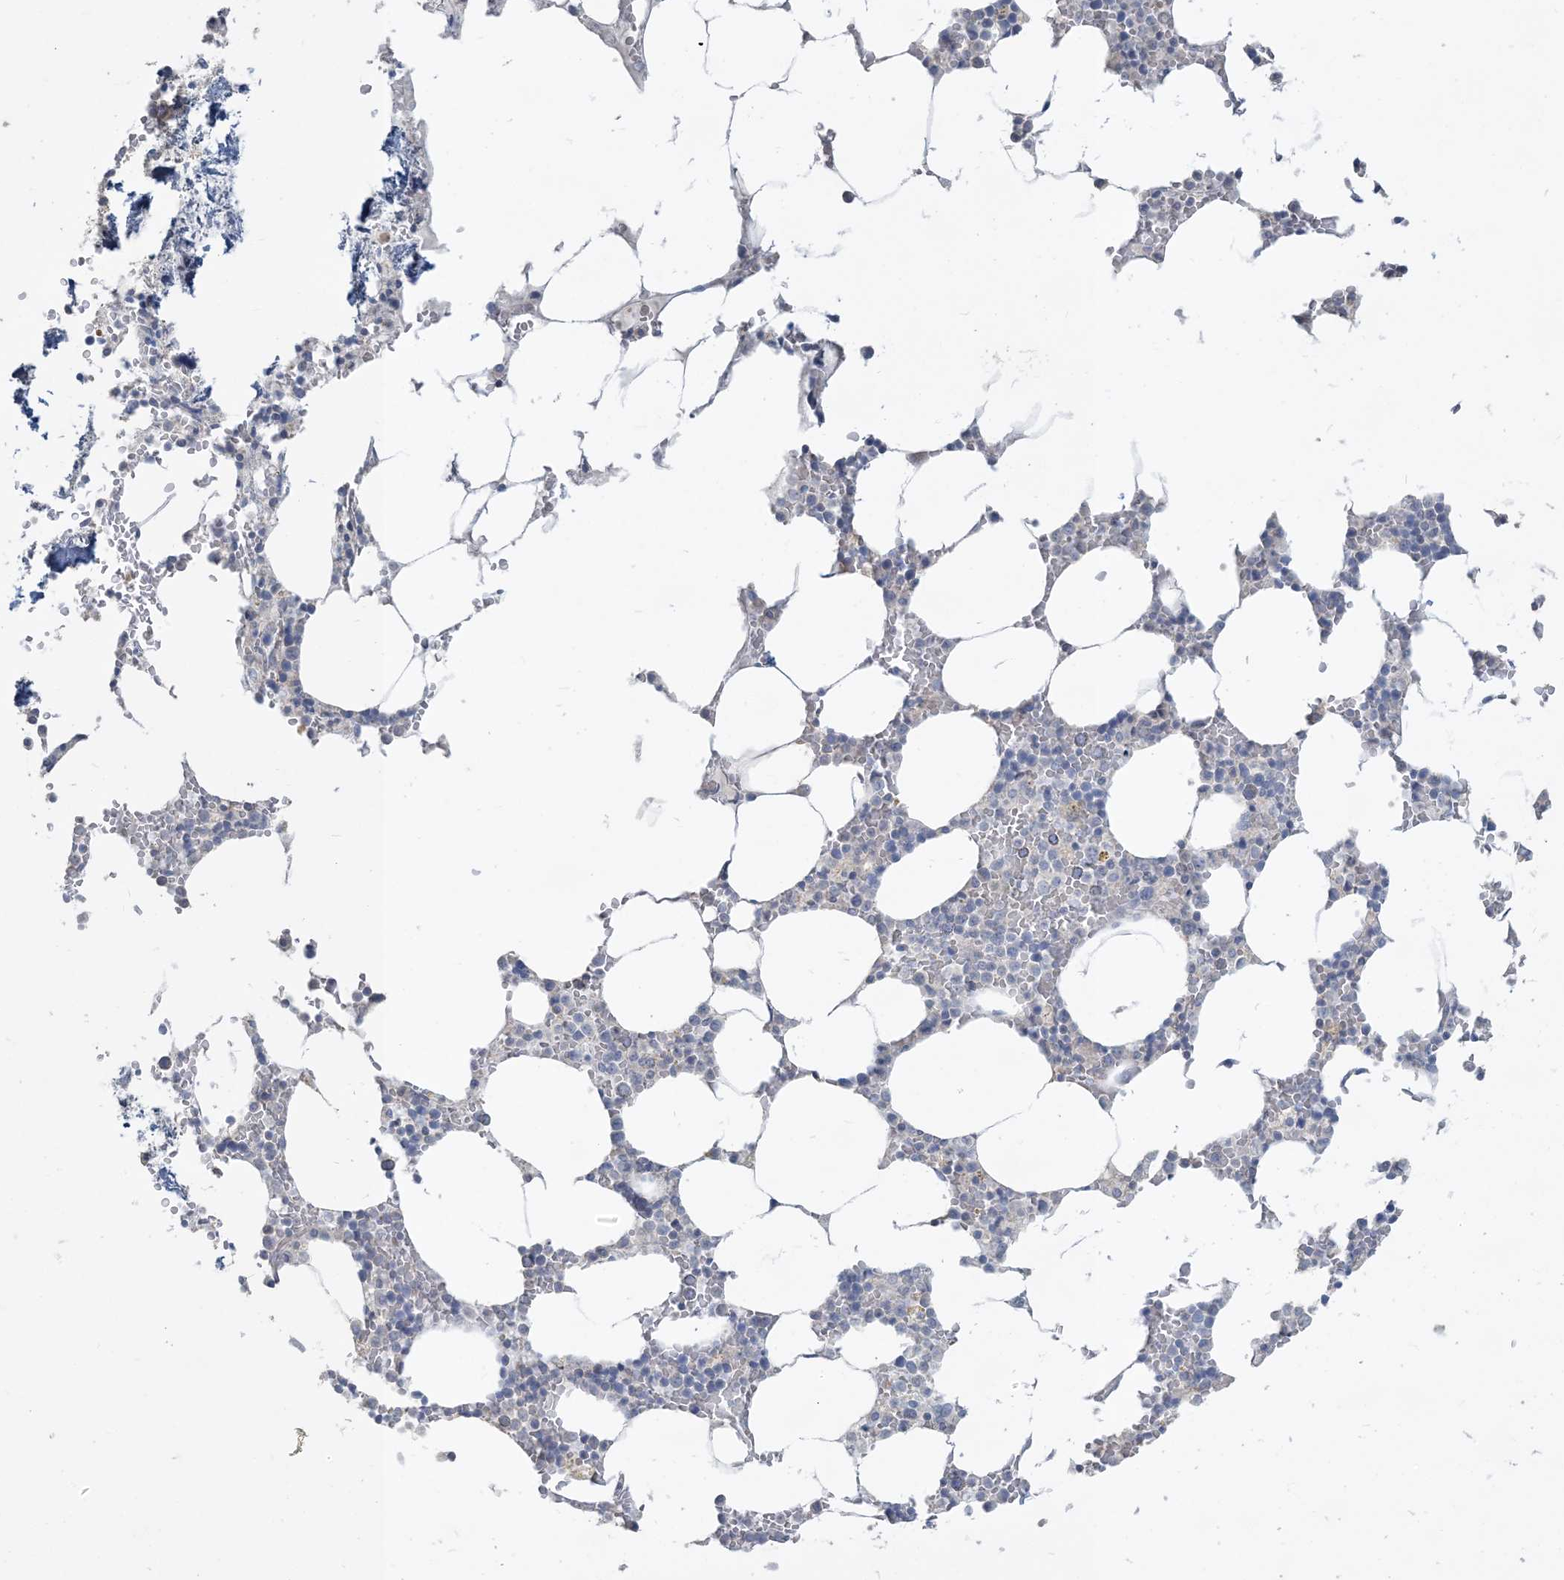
{"staining": {"intensity": "negative", "quantity": "none", "location": "none"}, "tissue": "bone marrow", "cell_type": "Hematopoietic cells", "image_type": "normal", "snomed": [{"axis": "morphology", "description": "Normal tissue, NOS"}, {"axis": "topography", "description": "Bone marrow"}], "caption": "High magnification brightfield microscopy of unremarkable bone marrow stained with DAB (3,3'-diaminobenzidine) (brown) and counterstained with hematoxylin (blue): hematopoietic cells show no significant expression.", "gene": "NPHS2", "patient": {"sex": "male", "age": 70}}